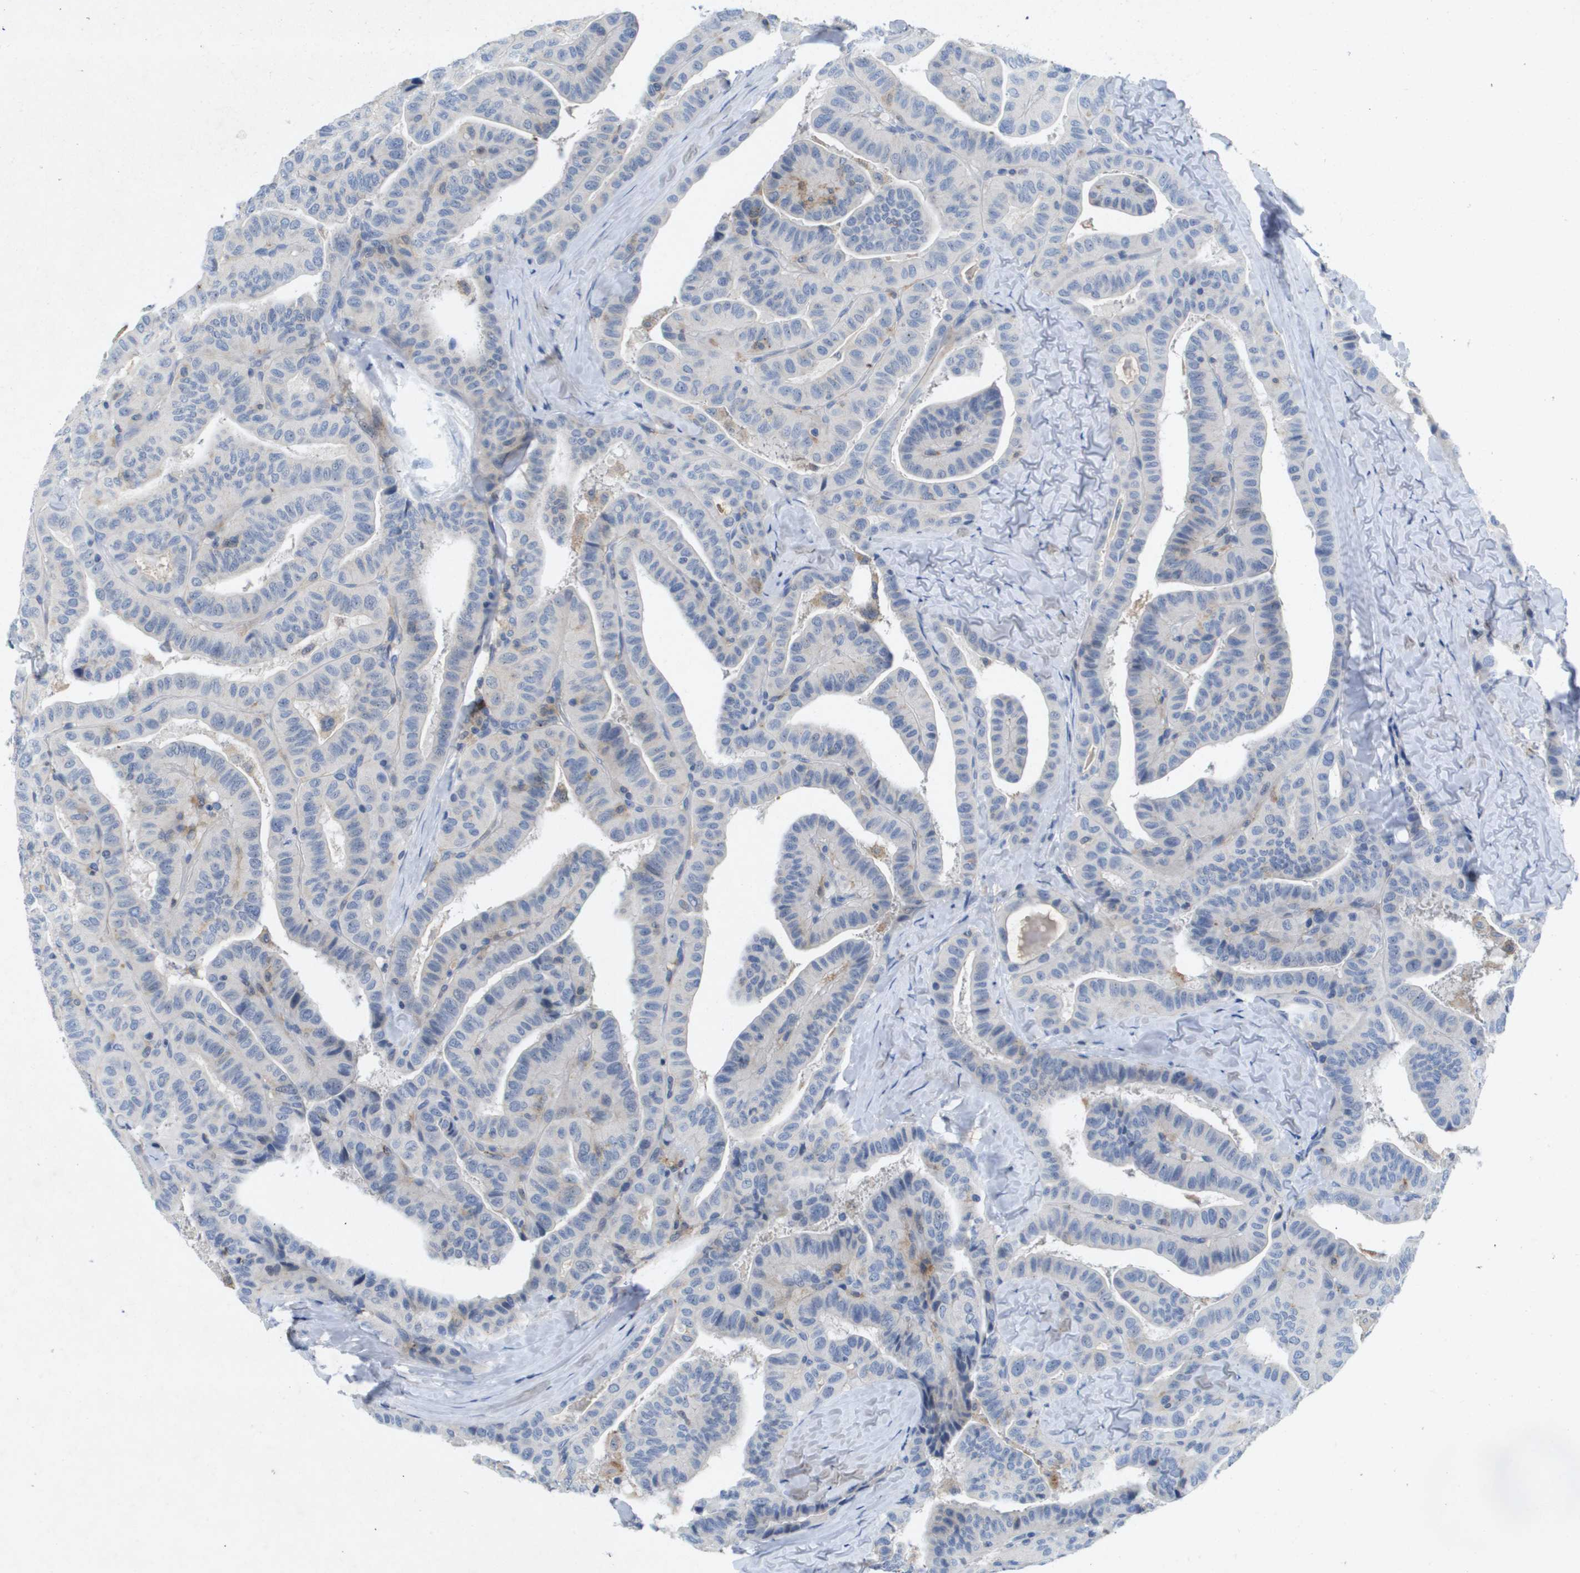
{"staining": {"intensity": "negative", "quantity": "none", "location": "none"}, "tissue": "thyroid cancer", "cell_type": "Tumor cells", "image_type": "cancer", "snomed": [{"axis": "morphology", "description": "Papillary adenocarcinoma, NOS"}, {"axis": "topography", "description": "Thyroid gland"}], "caption": "There is no significant positivity in tumor cells of thyroid cancer. Nuclei are stained in blue.", "gene": "LIPG", "patient": {"sex": "male", "age": 77}}